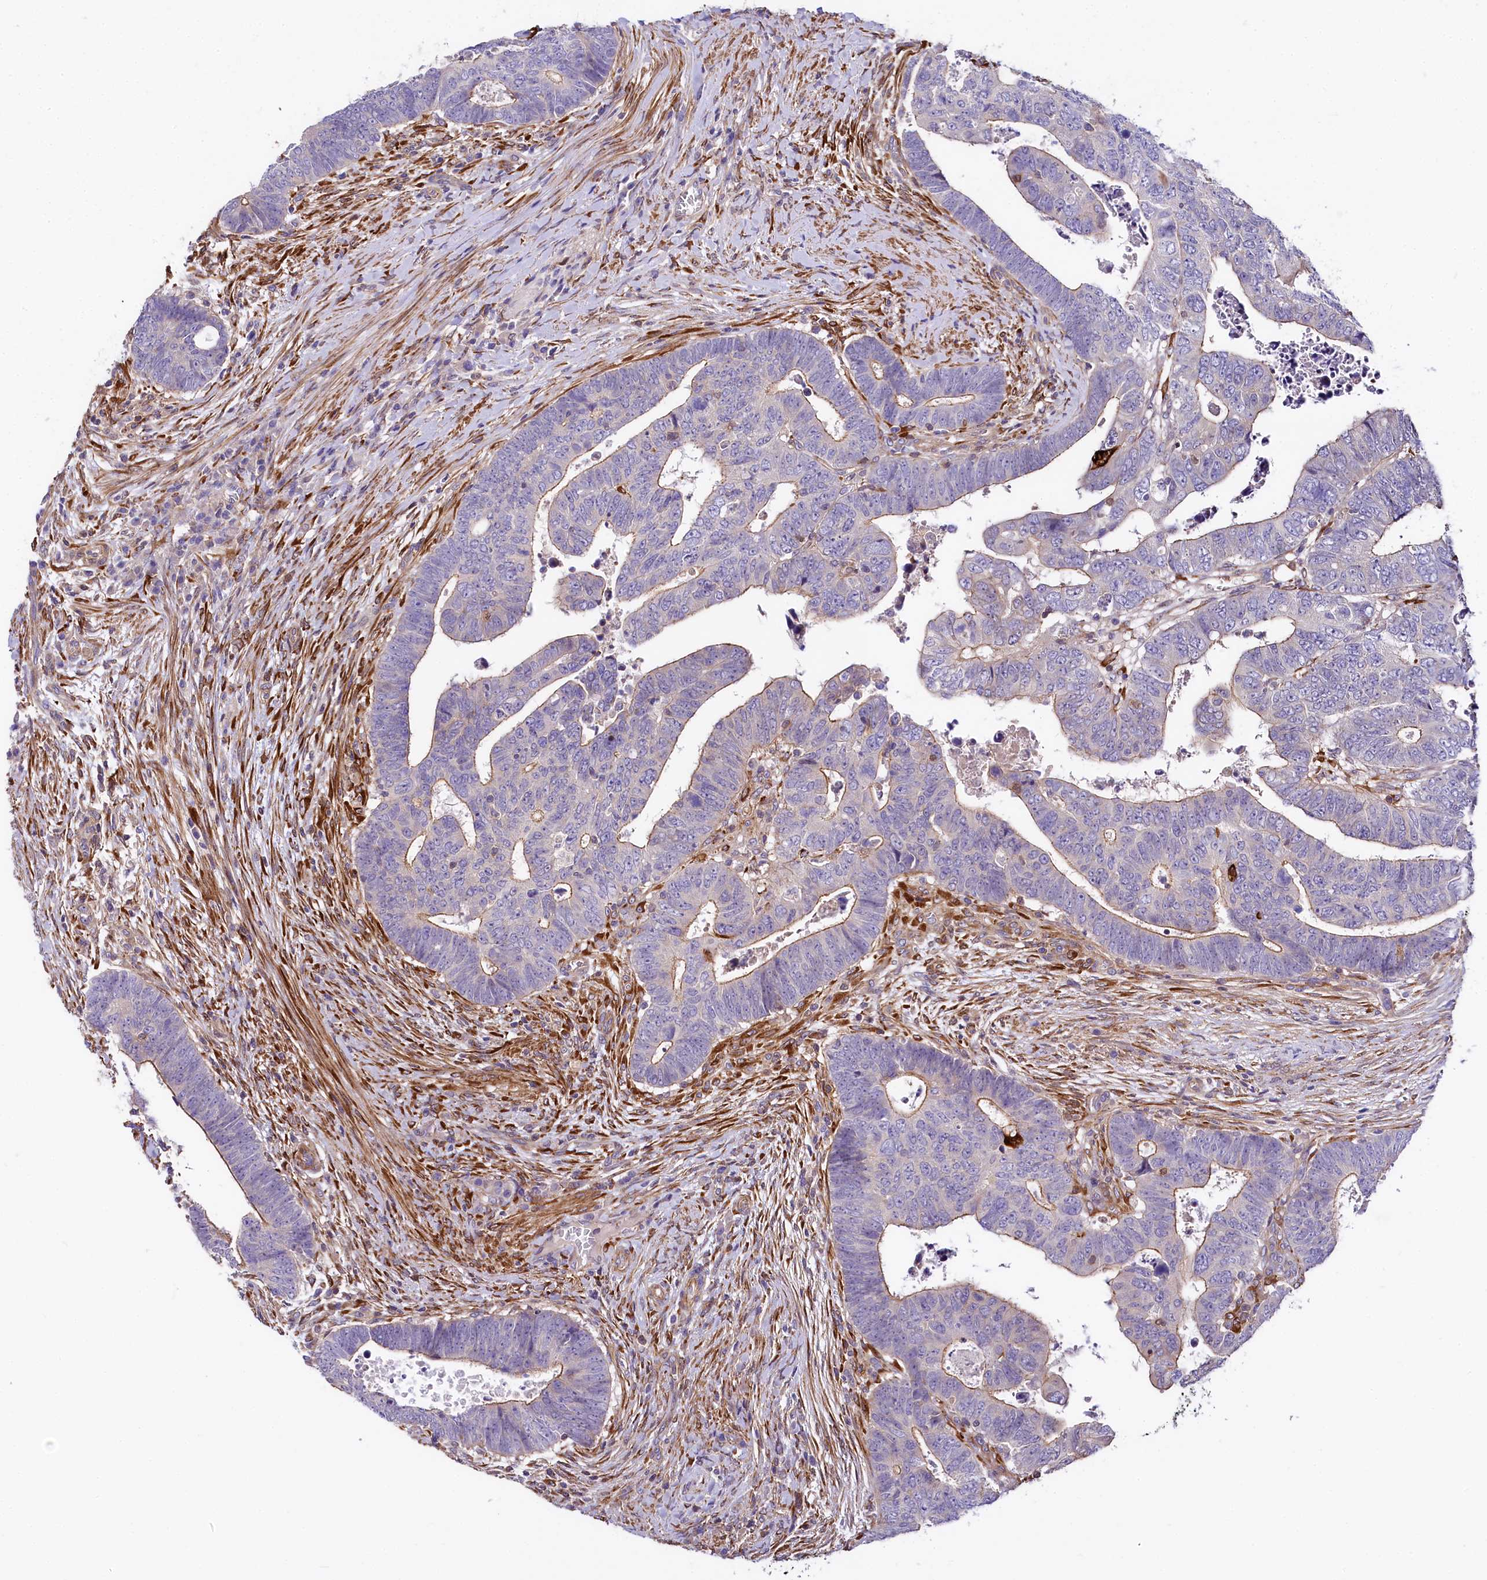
{"staining": {"intensity": "moderate", "quantity": "<25%", "location": "cytoplasmic/membranous"}, "tissue": "colorectal cancer", "cell_type": "Tumor cells", "image_type": "cancer", "snomed": [{"axis": "morphology", "description": "Normal tissue, NOS"}, {"axis": "morphology", "description": "Adenocarcinoma, NOS"}, {"axis": "topography", "description": "Rectum"}], "caption": "This histopathology image displays IHC staining of adenocarcinoma (colorectal), with low moderate cytoplasmic/membranous staining in about <25% of tumor cells.", "gene": "FCHSD2", "patient": {"sex": "female", "age": 65}}